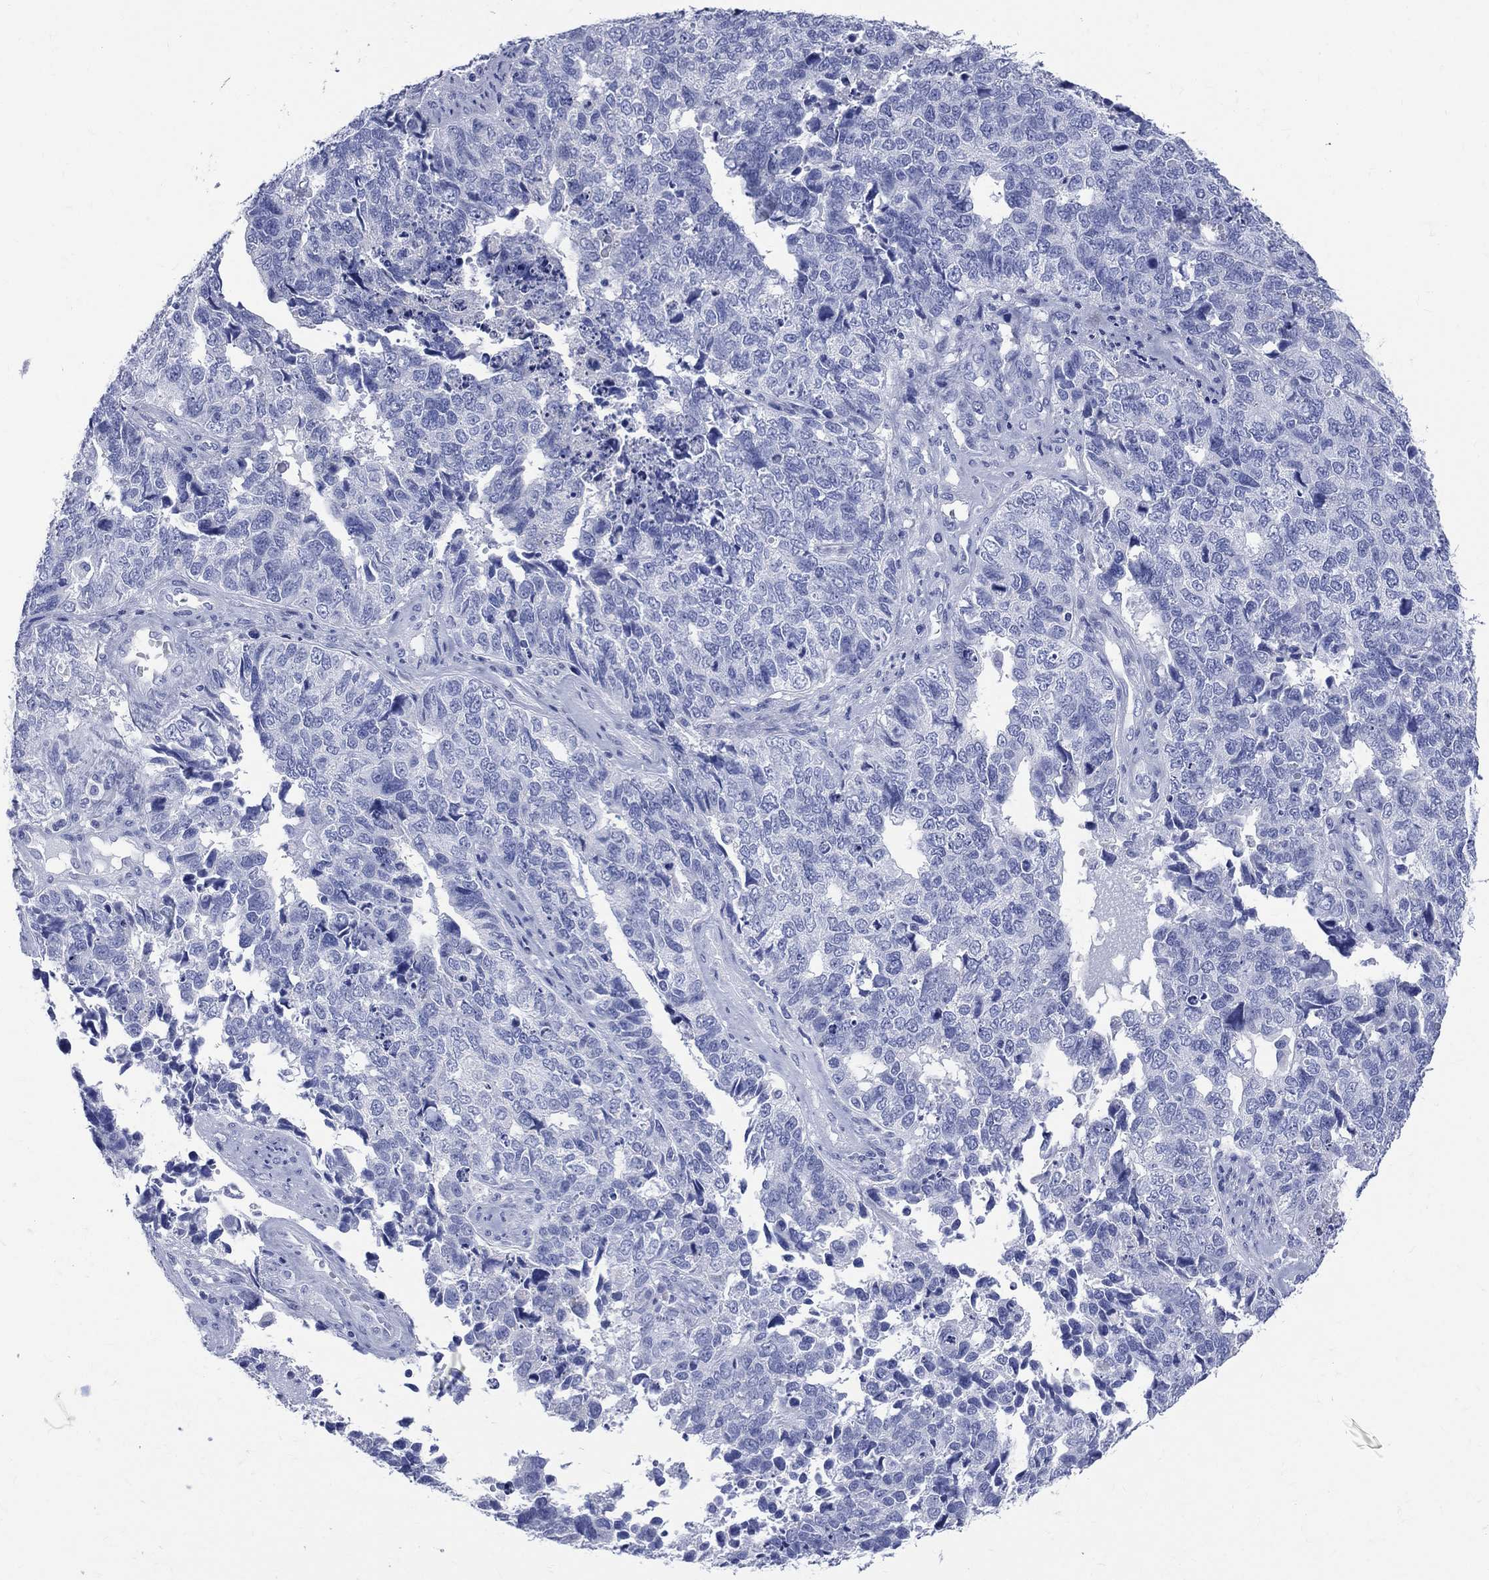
{"staining": {"intensity": "negative", "quantity": "none", "location": "none"}, "tissue": "cervical cancer", "cell_type": "Tumor cells", "image_type": "cancer", "snomed": [{"axis": "morphology", "description": "Squamous cell carcinoma, NOS"}, {"axis": "topography", "description": "Cervix"}], "caption": "DAB (3,3'-diaminobenzidine) immunohistochemical staining of squamous cell carcinoma (cervical) displays no significant staining in tumor cells.", "gene": "SYP", "patient": {"sex": "female", "age": 63}}